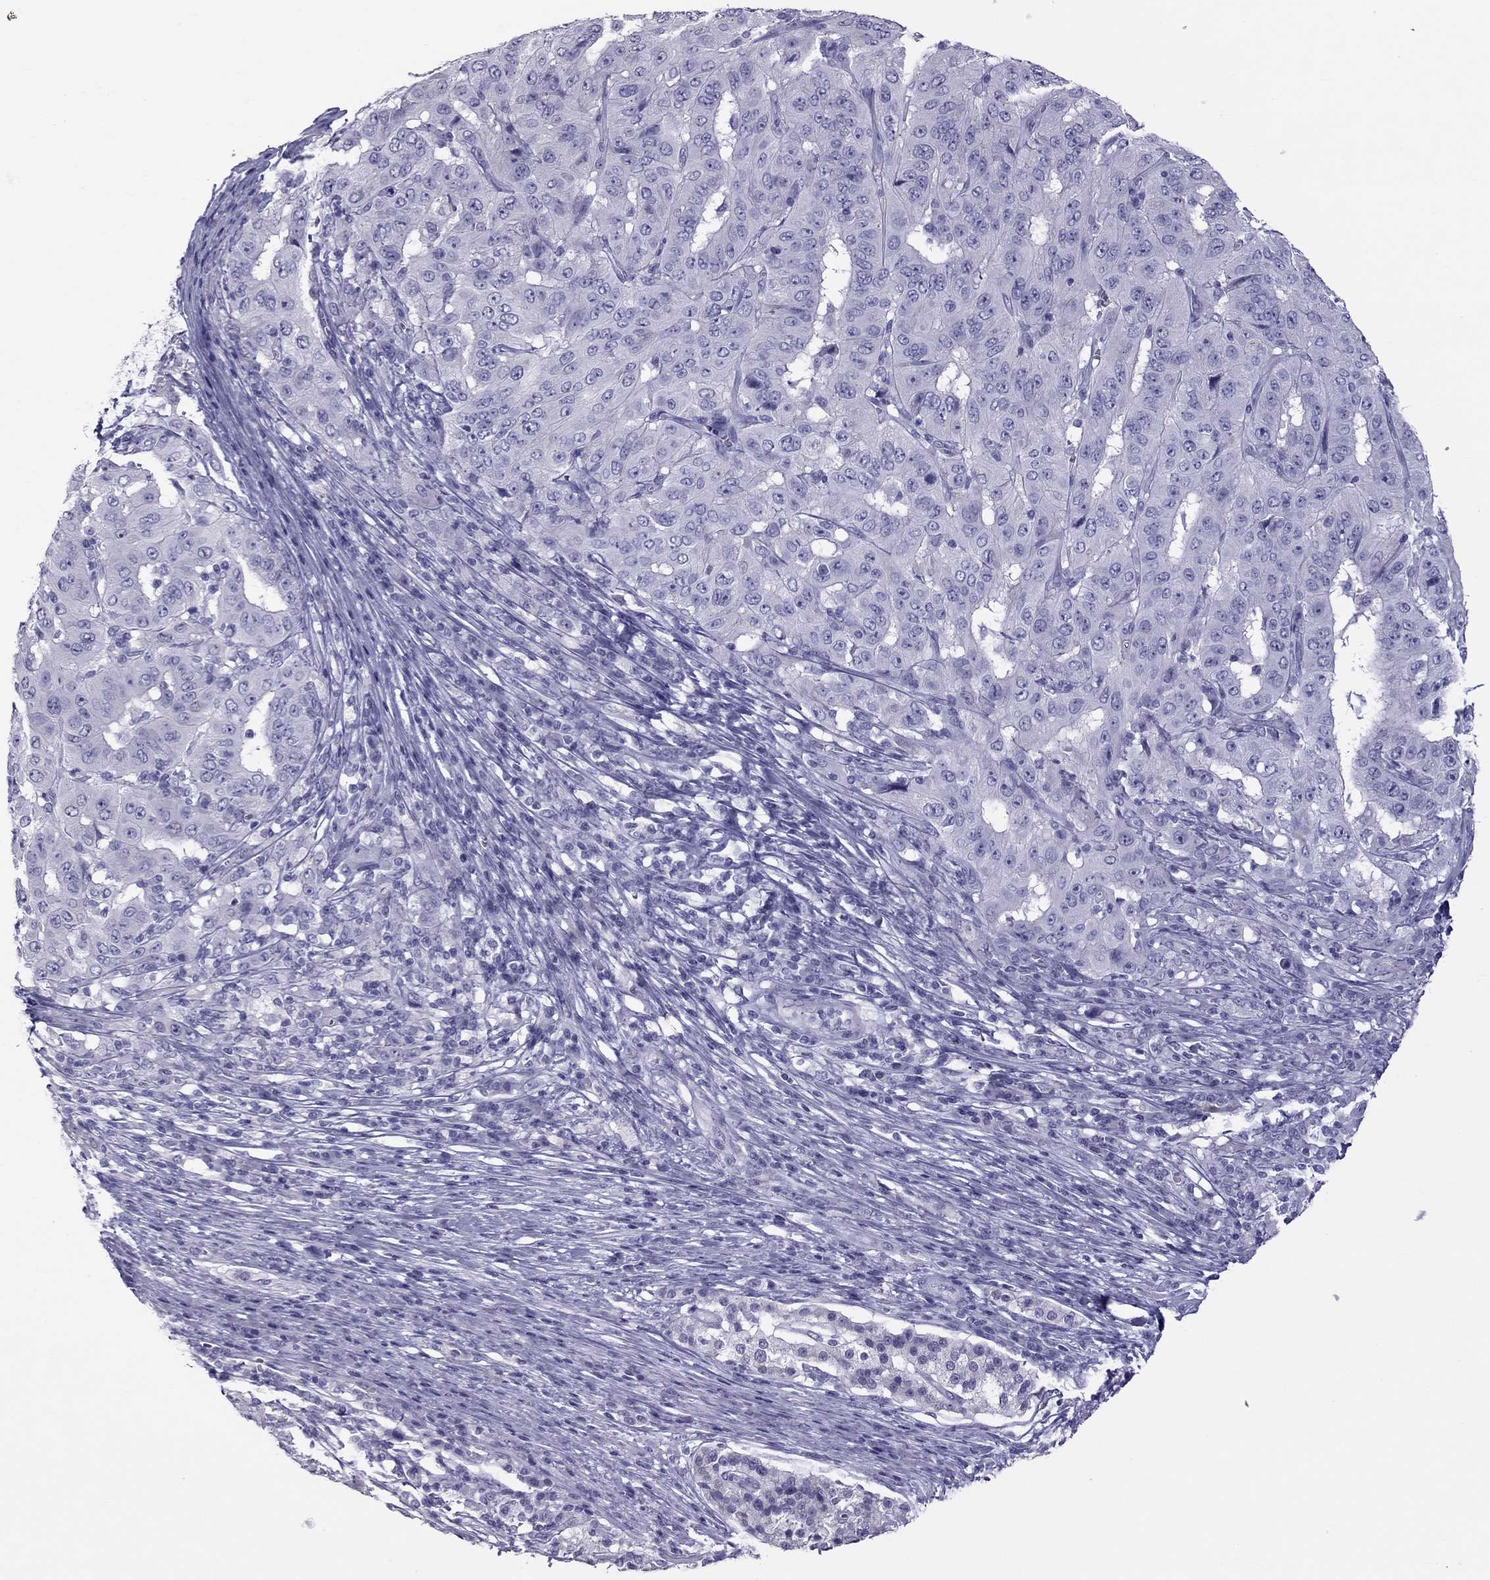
{"staining": {"intensity": "negative", "quantity": "none", "location": "none"}, "tissue": "pancreatic cancer", "cell_type": "Tumor cells", "image_type": "cancer", "snomed": [{"axis": "morphology", "description": "Adenocarcinoma, NOS"}, {"axis": "topography", "description": "Pancreas"}], "caption": "Tumor cells show no significant protein expression in pancreatic cancer.", "gene": "TEX14", "patient": {"sex": "male", "age": 63}}